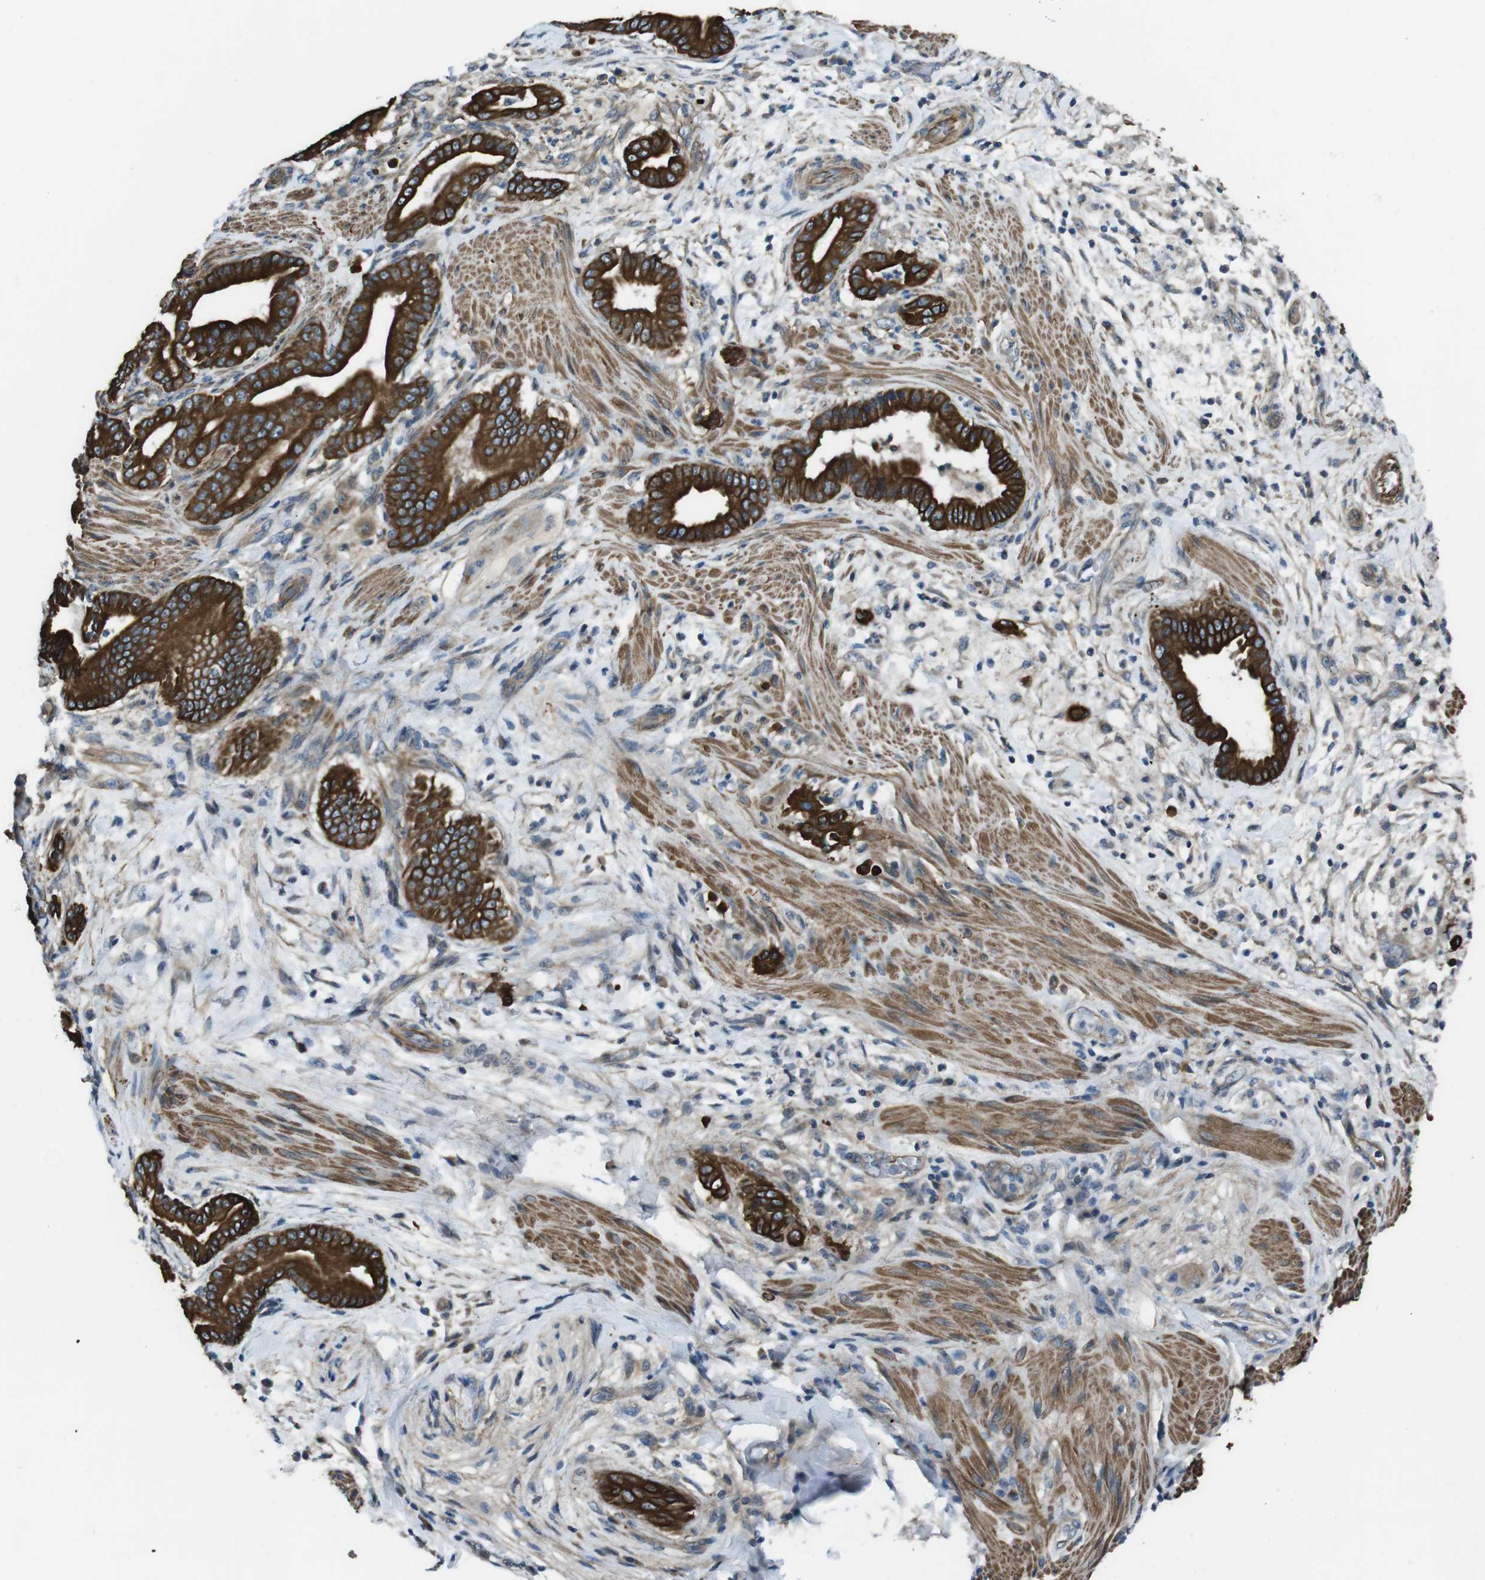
{"staining": {"intensity": "strong", "quantity": ">75%", "location": "cytoplasmic/membranous"}, "tissue": "pancreatic cancer", "cell_type": "Tumor cells", "image_type": "cancer", "snomed": [{"axis": "morphology", "description": "Normal tissue, NOS"}, {"axis": "morphology", "description": "Adenocarcinoma, NOS"}, {"axis": "topography", "description": "Pancreas"}], "caption": "Human pancreatic cancer (adenocarcinoma) stained with a brown dye displays strong cytoplasmic/membranous positive positivity in about >75% of tumor cells.", "gene": "FAM174B", "patient": {"sex": "male", "age": 63}}